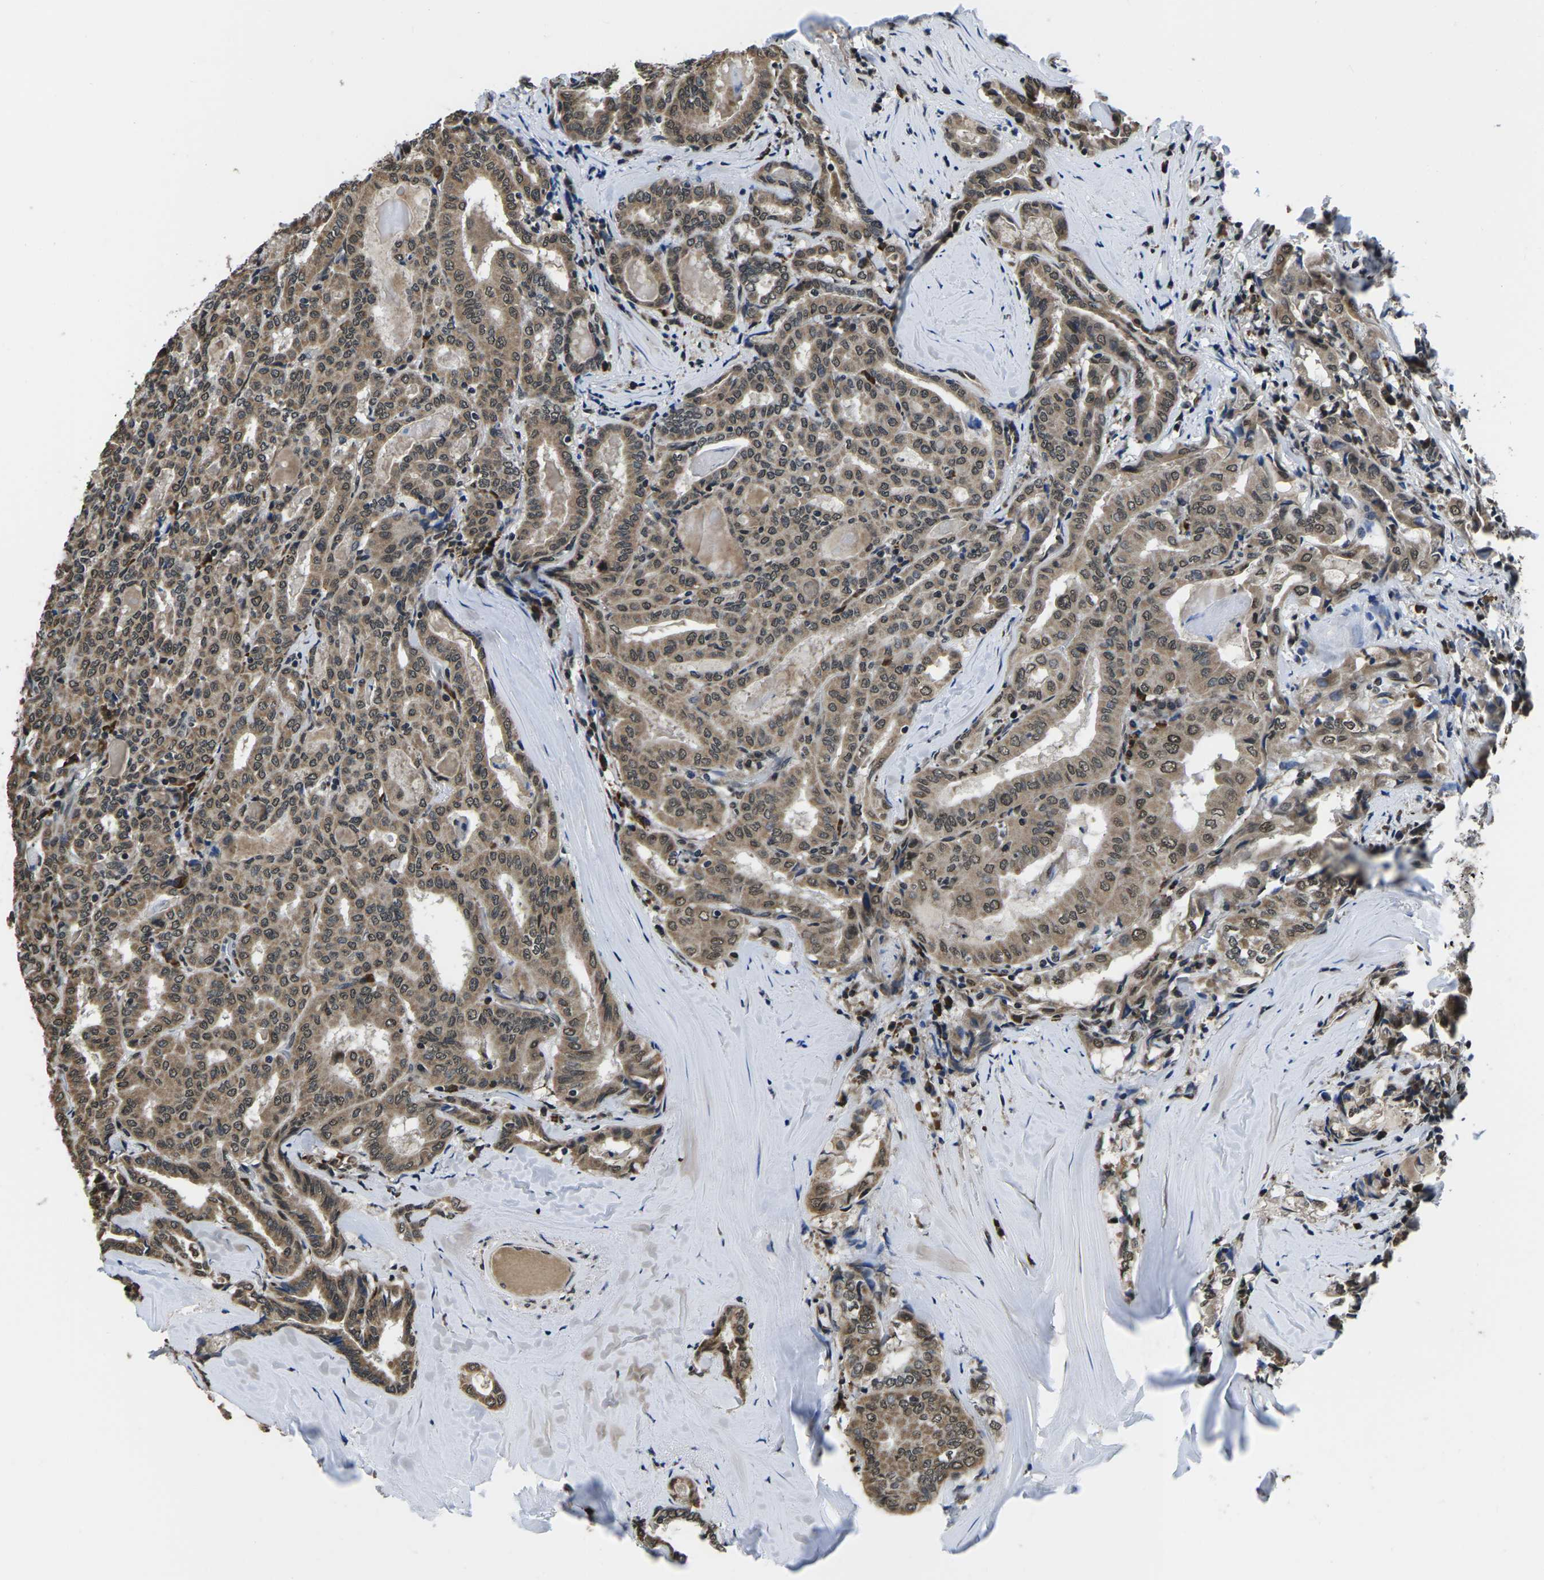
{"staining": {"intensity": "moderate", "quantity": ">75%", "location": "cytoplasmic/membranous,nuclear"}, "tissue": "thyroid cancer", "cell_type": "Tumor cells", "image_type": "cancer", "snomed": [{"axis": "morphology", "description": "Papillary adenocarcinoma, NOS"}, {"axis": "topography", "description": "Thyroid gland"}], "caption": "Protein expression analysis of thyroid cancer shows moderate cytoplasmic/membranous and nuclear positivity in about >75% of tumor cells.", "gene": "CCNE1", "patient": {"sex": "female", "age": 42}}